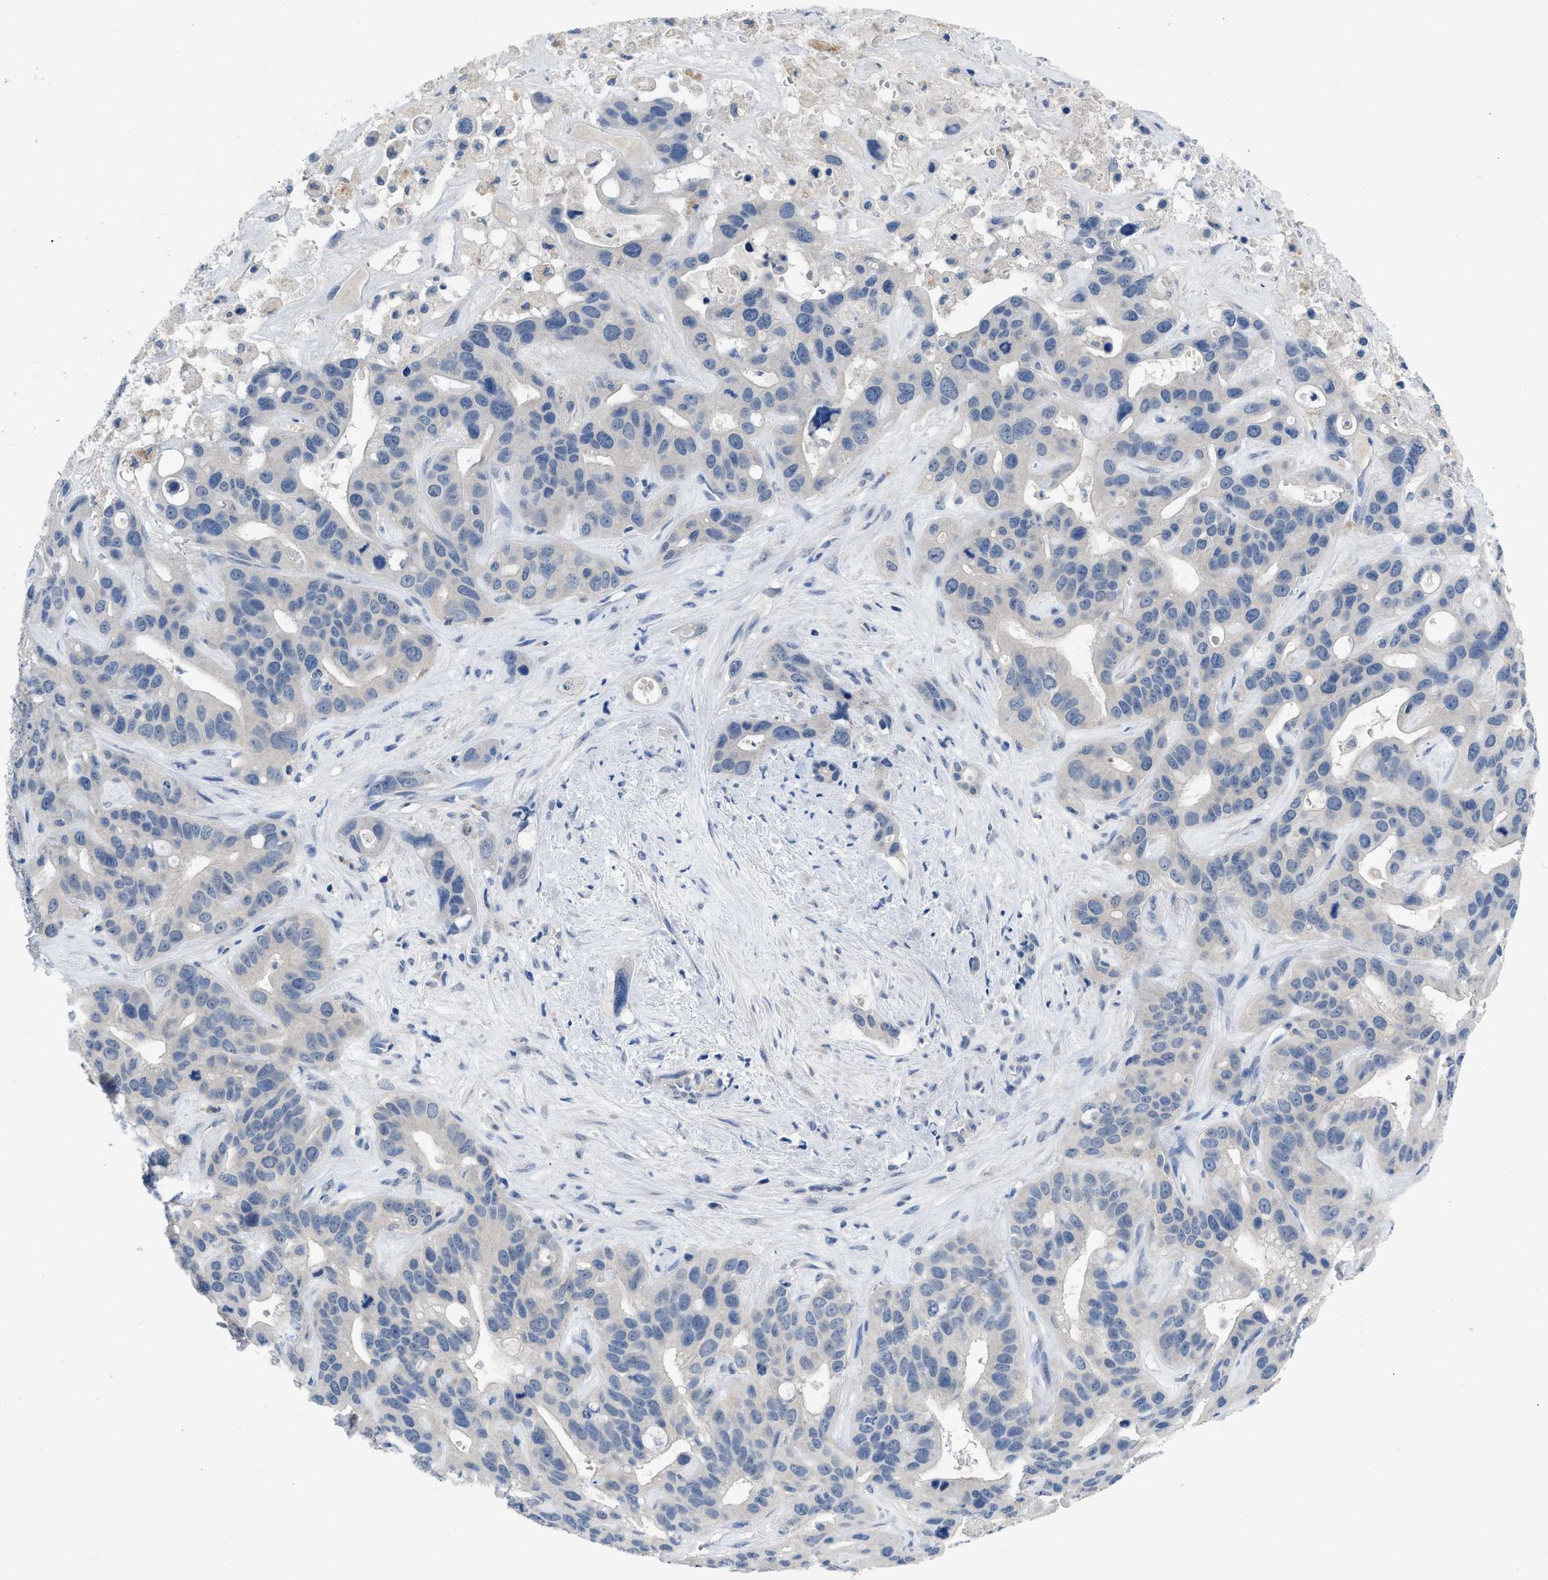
{"staining": {"intensity": "negative", "quantity": "none", "location": "none"}, "tissue": "liver cancer", "cell_type": "Tumor cells", "image_type": "cancer", "snomed": [{"axis": "morphology", "description": "Cholangiocarcinoma"}, {"axis": "topography", "description": "Liver"}], "caption": "DAB immunohistochemical staining of liver cholangiocarcinoma shows no significant positivity in tumor cells.", "gene": "PYY", "patient": {"sex": "female", "age": 65}}